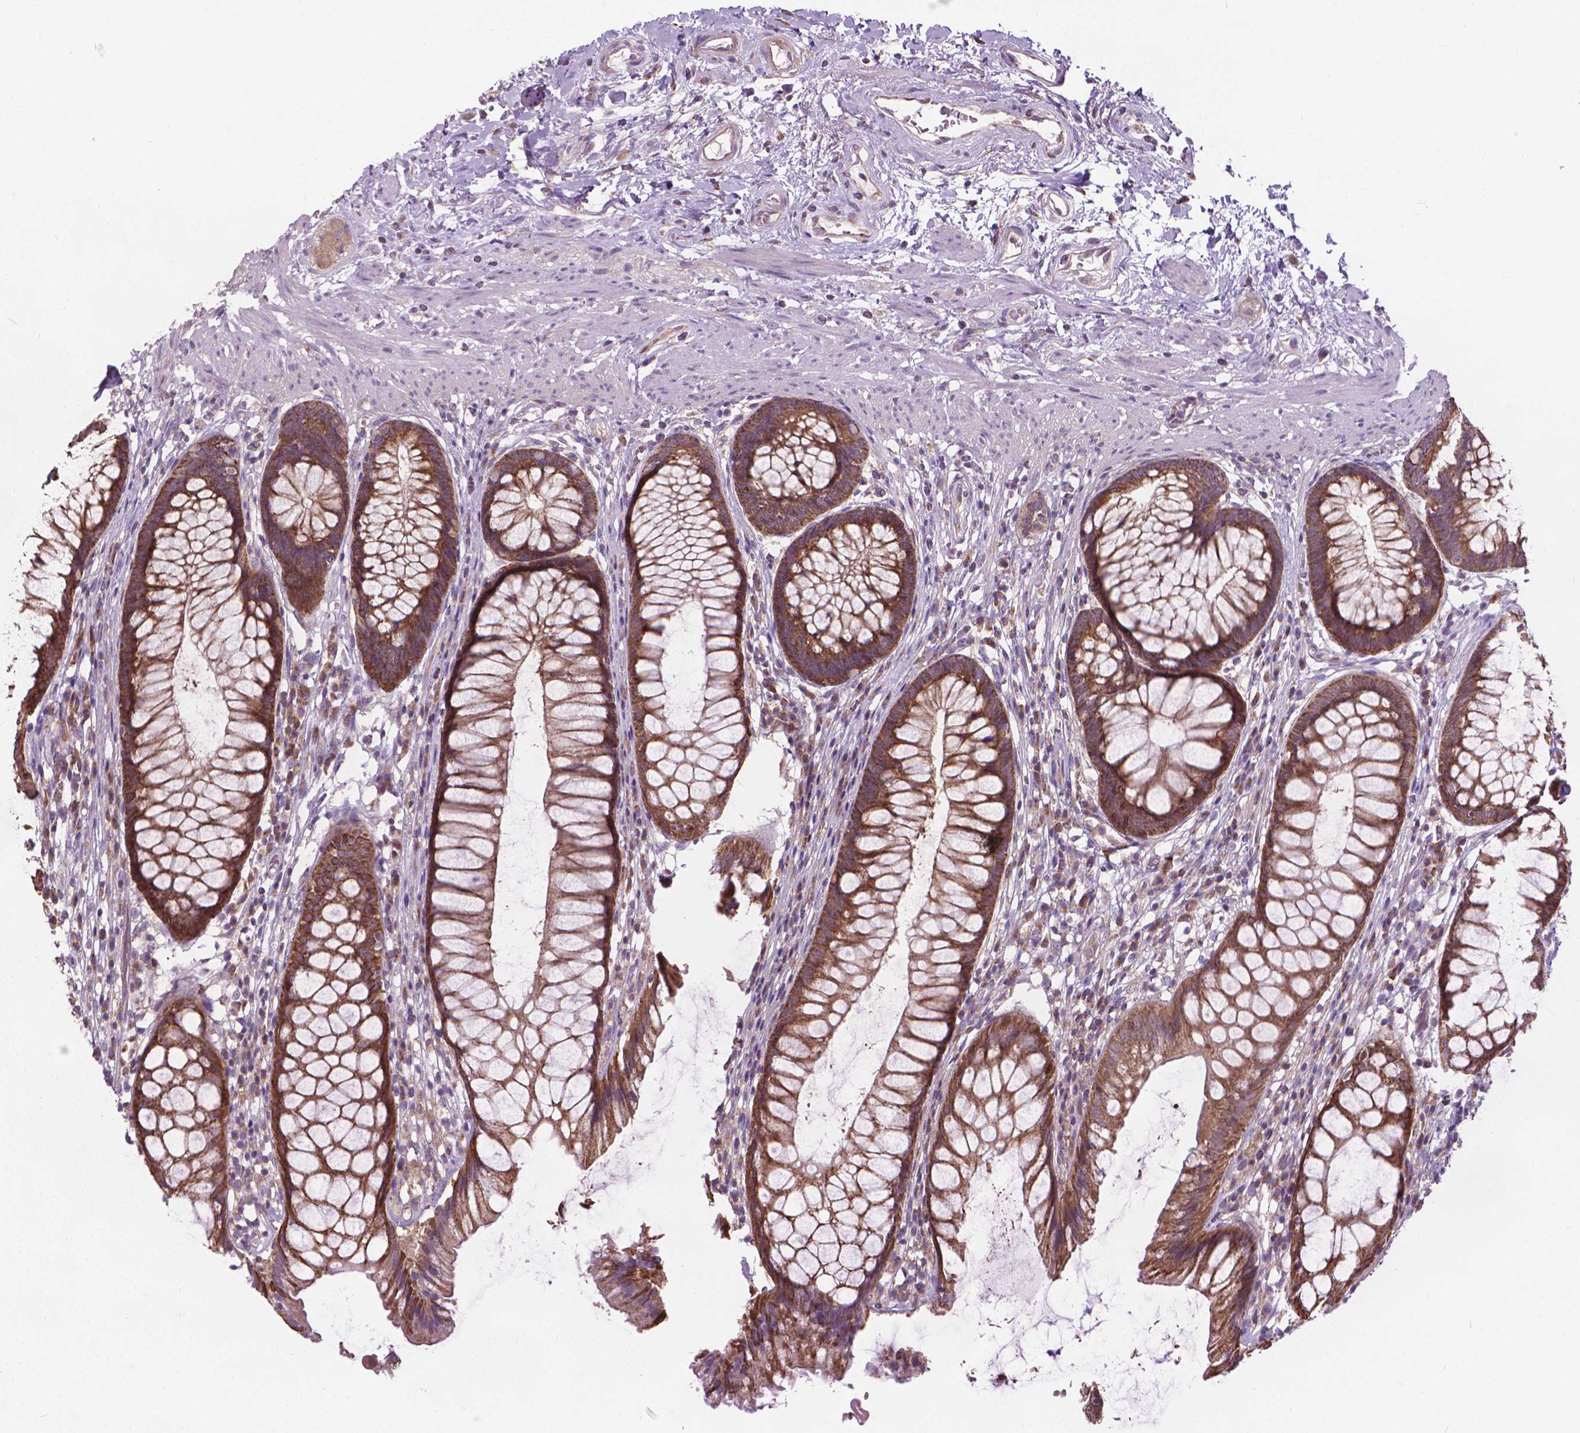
{"staining": {"intensity": "strong", "quantity": ">75%", "location": "cytoplasmic/membranous"}, "tissue": "rectum", "cell_type": "Glandular cells", "image_type": "normal", "snomed": [{"axis": "morphology", "description": "Normal tissue, NOS"}, {"axis": "topography", "description": "Smooth muscle"}, {"axis": "topography", "description": "Rectum"}], "caption": "Strong cytoplasmic/membranous positivity is present in about >75% of glandular cells in unremarkable rectum.", "gene": "NUDT1", "patient": {"sex": "male", "age": 53}}